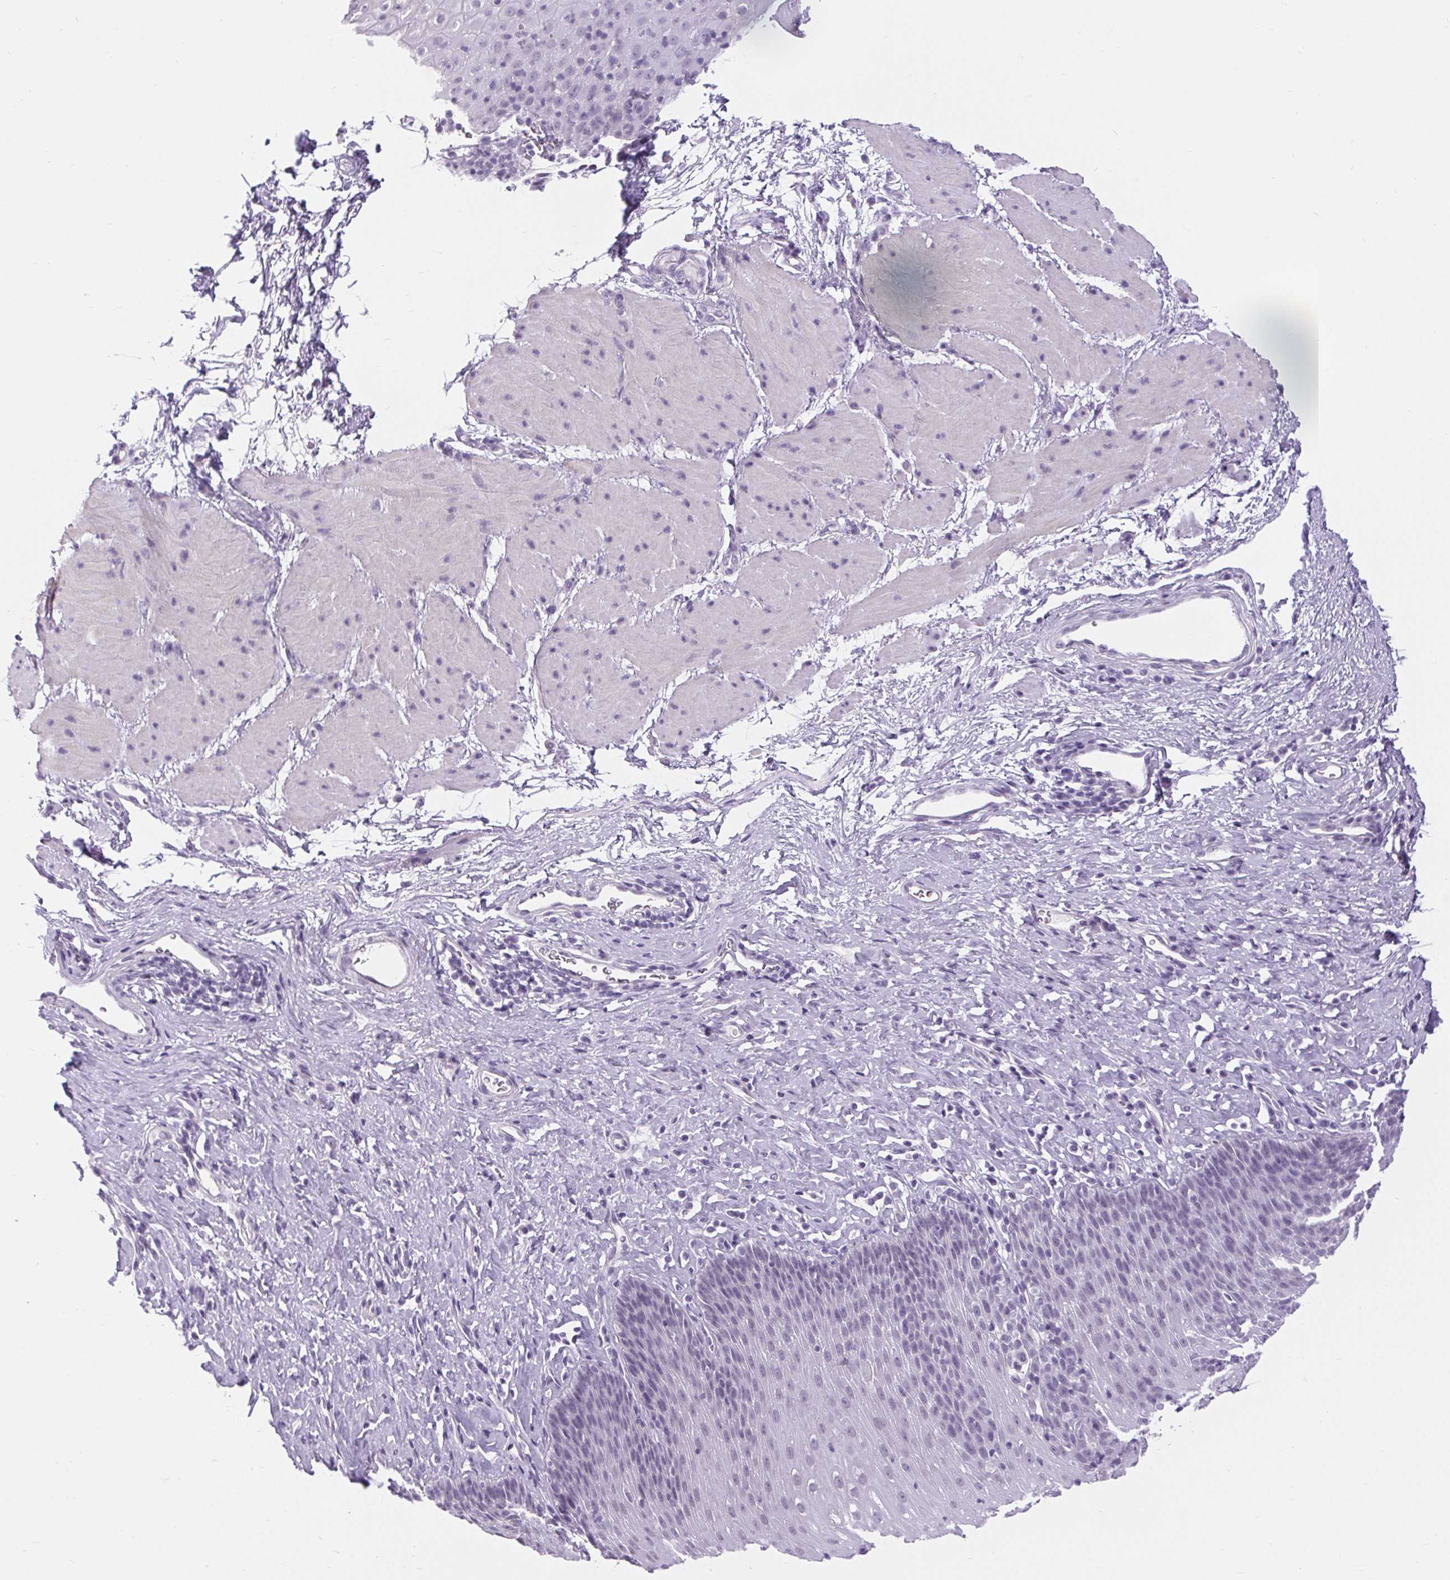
{"staining": {"intensity": "negative", "quantity": "none", "location": "none"}, "tissue": "esophagus", "cell_type": "Squamous epithelial cells", "image_type": "normal", "snomed": [{"axis": "morphology", "description": "Normal tissue, NOS"}, {"axis": "topography", "description": "Esophagus"}], "caption": "Immunohistochemistry (IHC) of normal human esophagus shows no expression in squamous epithelial cells. The staining is performed using DAB (3,3'-diaminobenzidine) brown chromogen with nuclei counter-stained in using hematoxylin.", "gene": "BCAS1", "patient": {"sex": "female", "age": 61}}